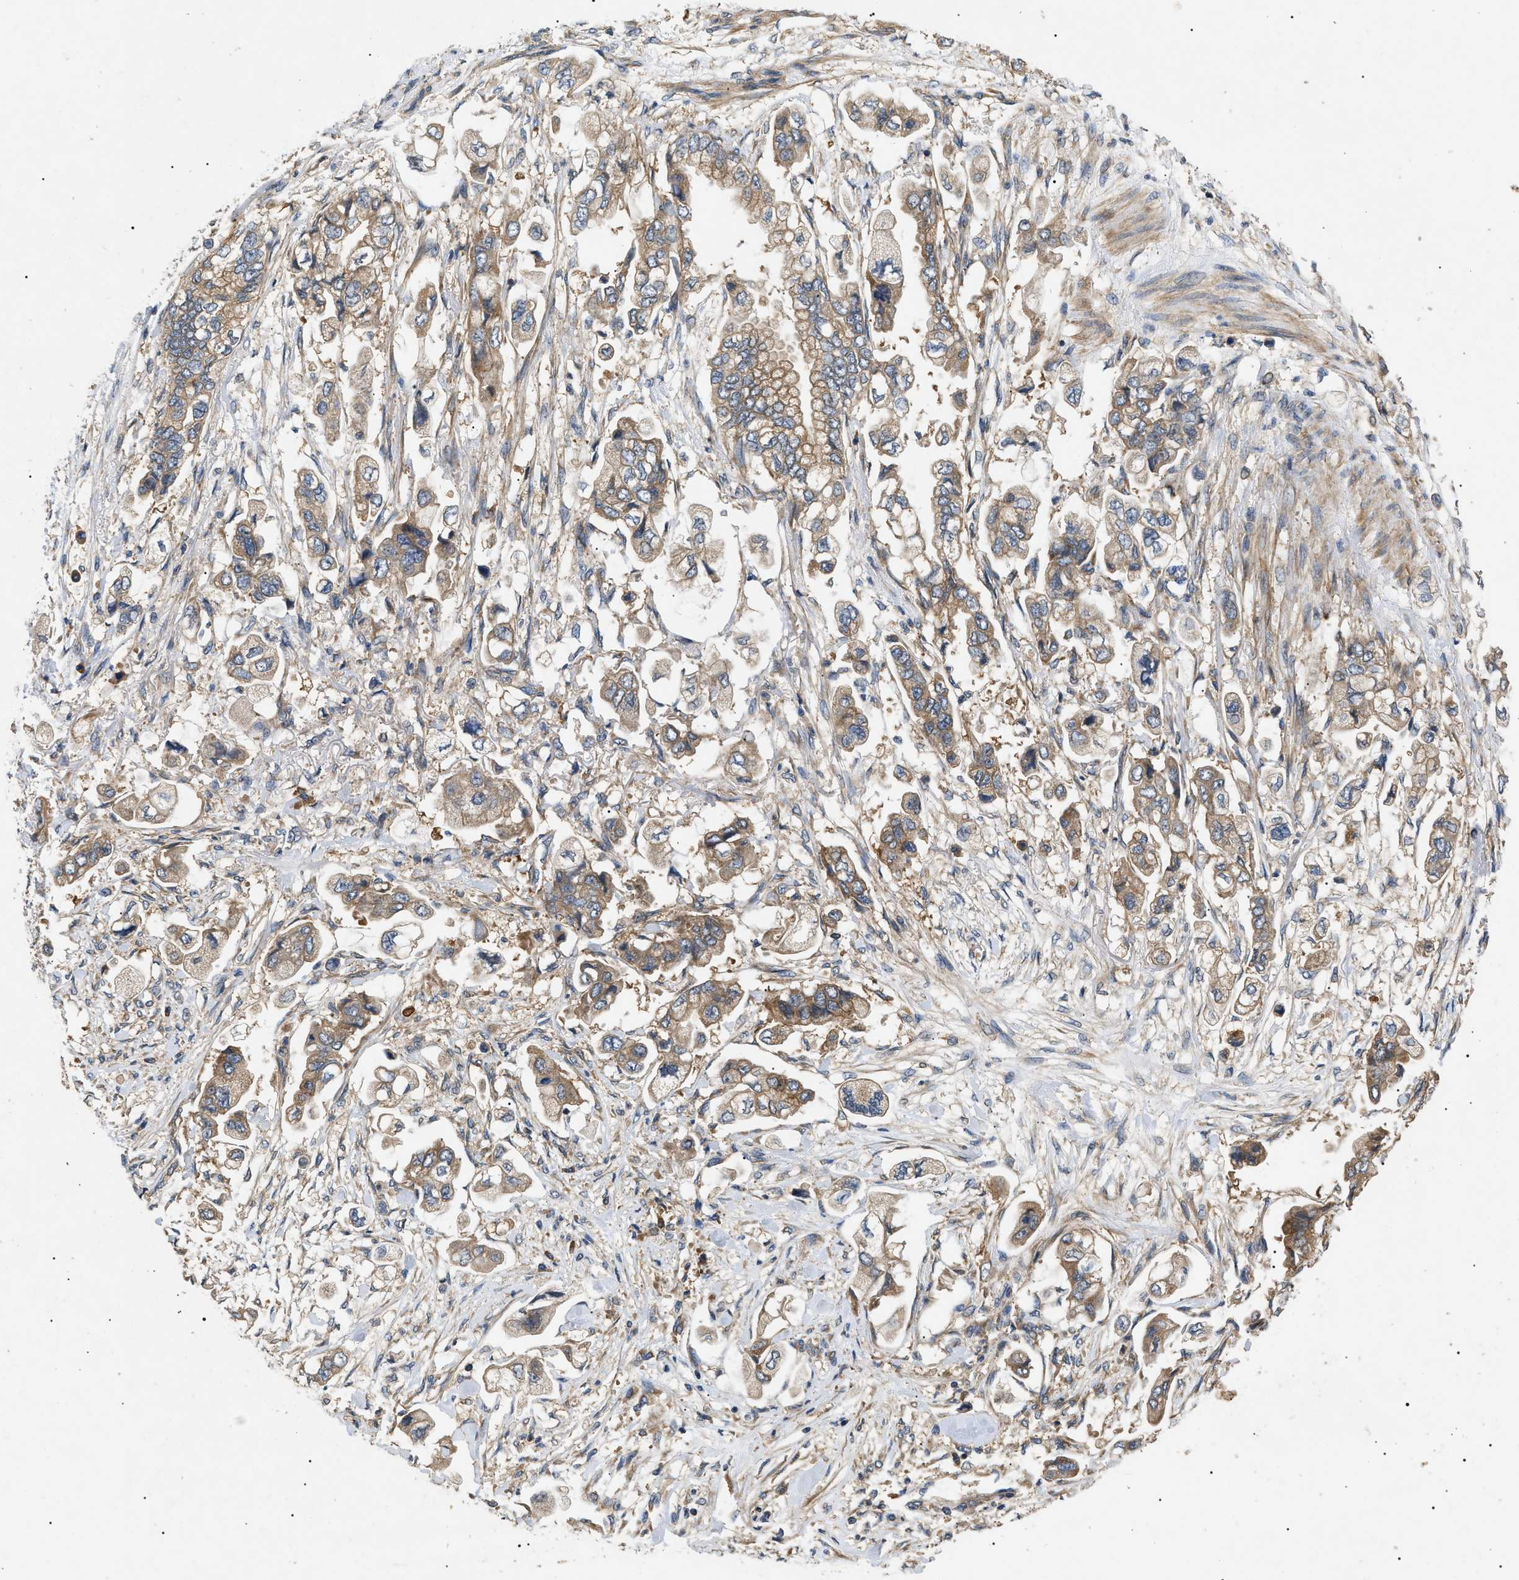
{"staining": {"intensity": "moderate", "quantity": ">75%", "location": "cytoplasmic/membranous"}, "tissue": "stomach cancer", "cell_type": "Tumor cells", "image_type": "cancer", "snomed": [{"axis": "morphology", "description": "Adenocarcinoma, NOS"}, {"axis": "topography", "description": "Stomach"}], "caption": "A brown stain shows moderate cytoplasmic/membranous expression of a protein in human stomach adenocarcinoma tumor cells.", "gene": "PPM1B", "patient": {"sex": "male", "age": 62}}